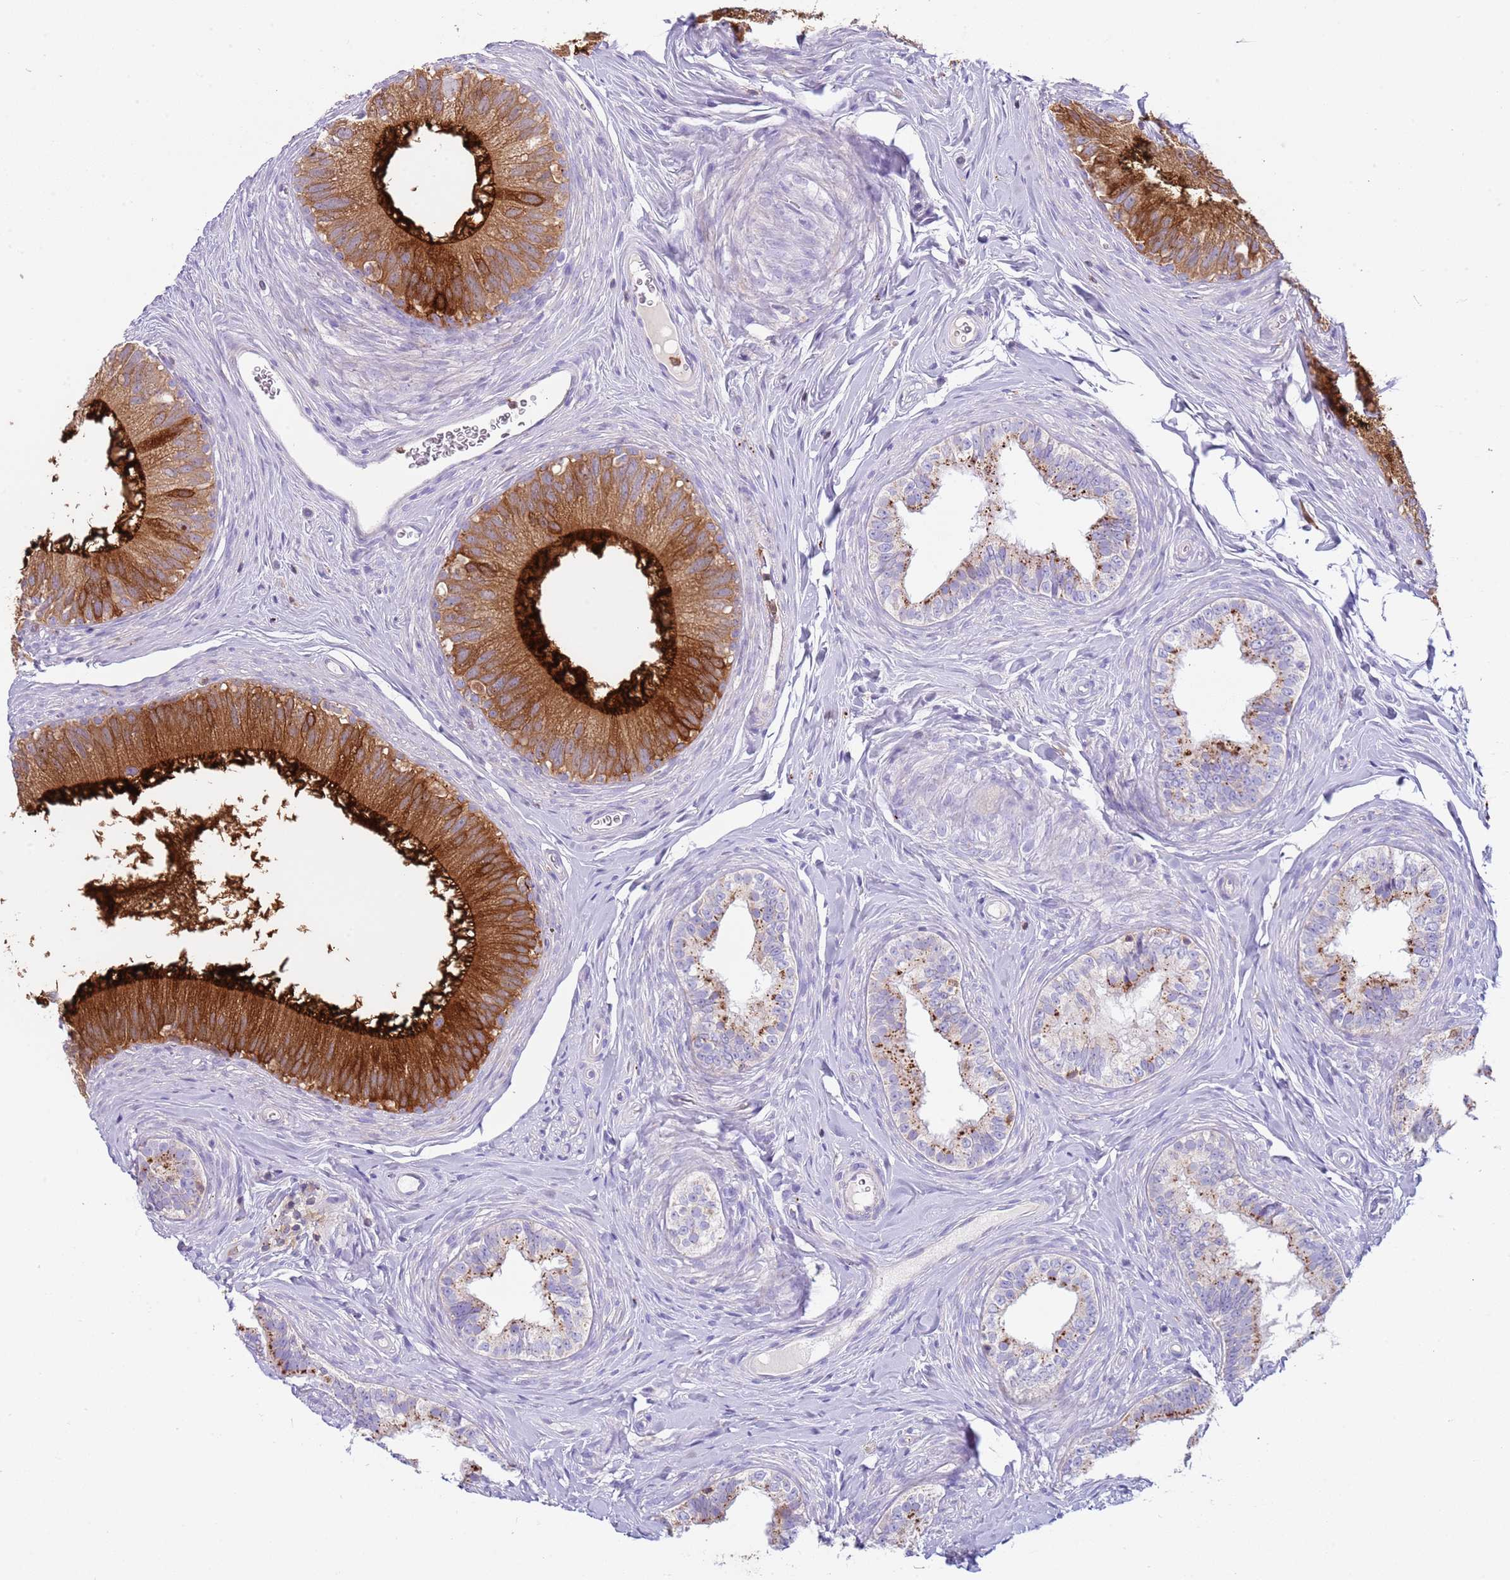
{"staining": {"intensity": "strong", "quantity": ">75%", "location": "cytoplasmic/membranous"}, "tissue": "epididymis", "cell_type": "Glandular cells", "image_type": "normal", "snomed": [{"axis": "morphology", "description": "Normal tissue, NOS"}, {"axis": "topography", "description": "Epididymis"}], "caption": "This histopathology image exhibits immunohistochemistry staining of normal epididymis, with high strong cytoplasmic/membranous staining in about >75% of glandular cells.", "gene": "TTPAL", "patient": {"sex": "male", "age": 38}}